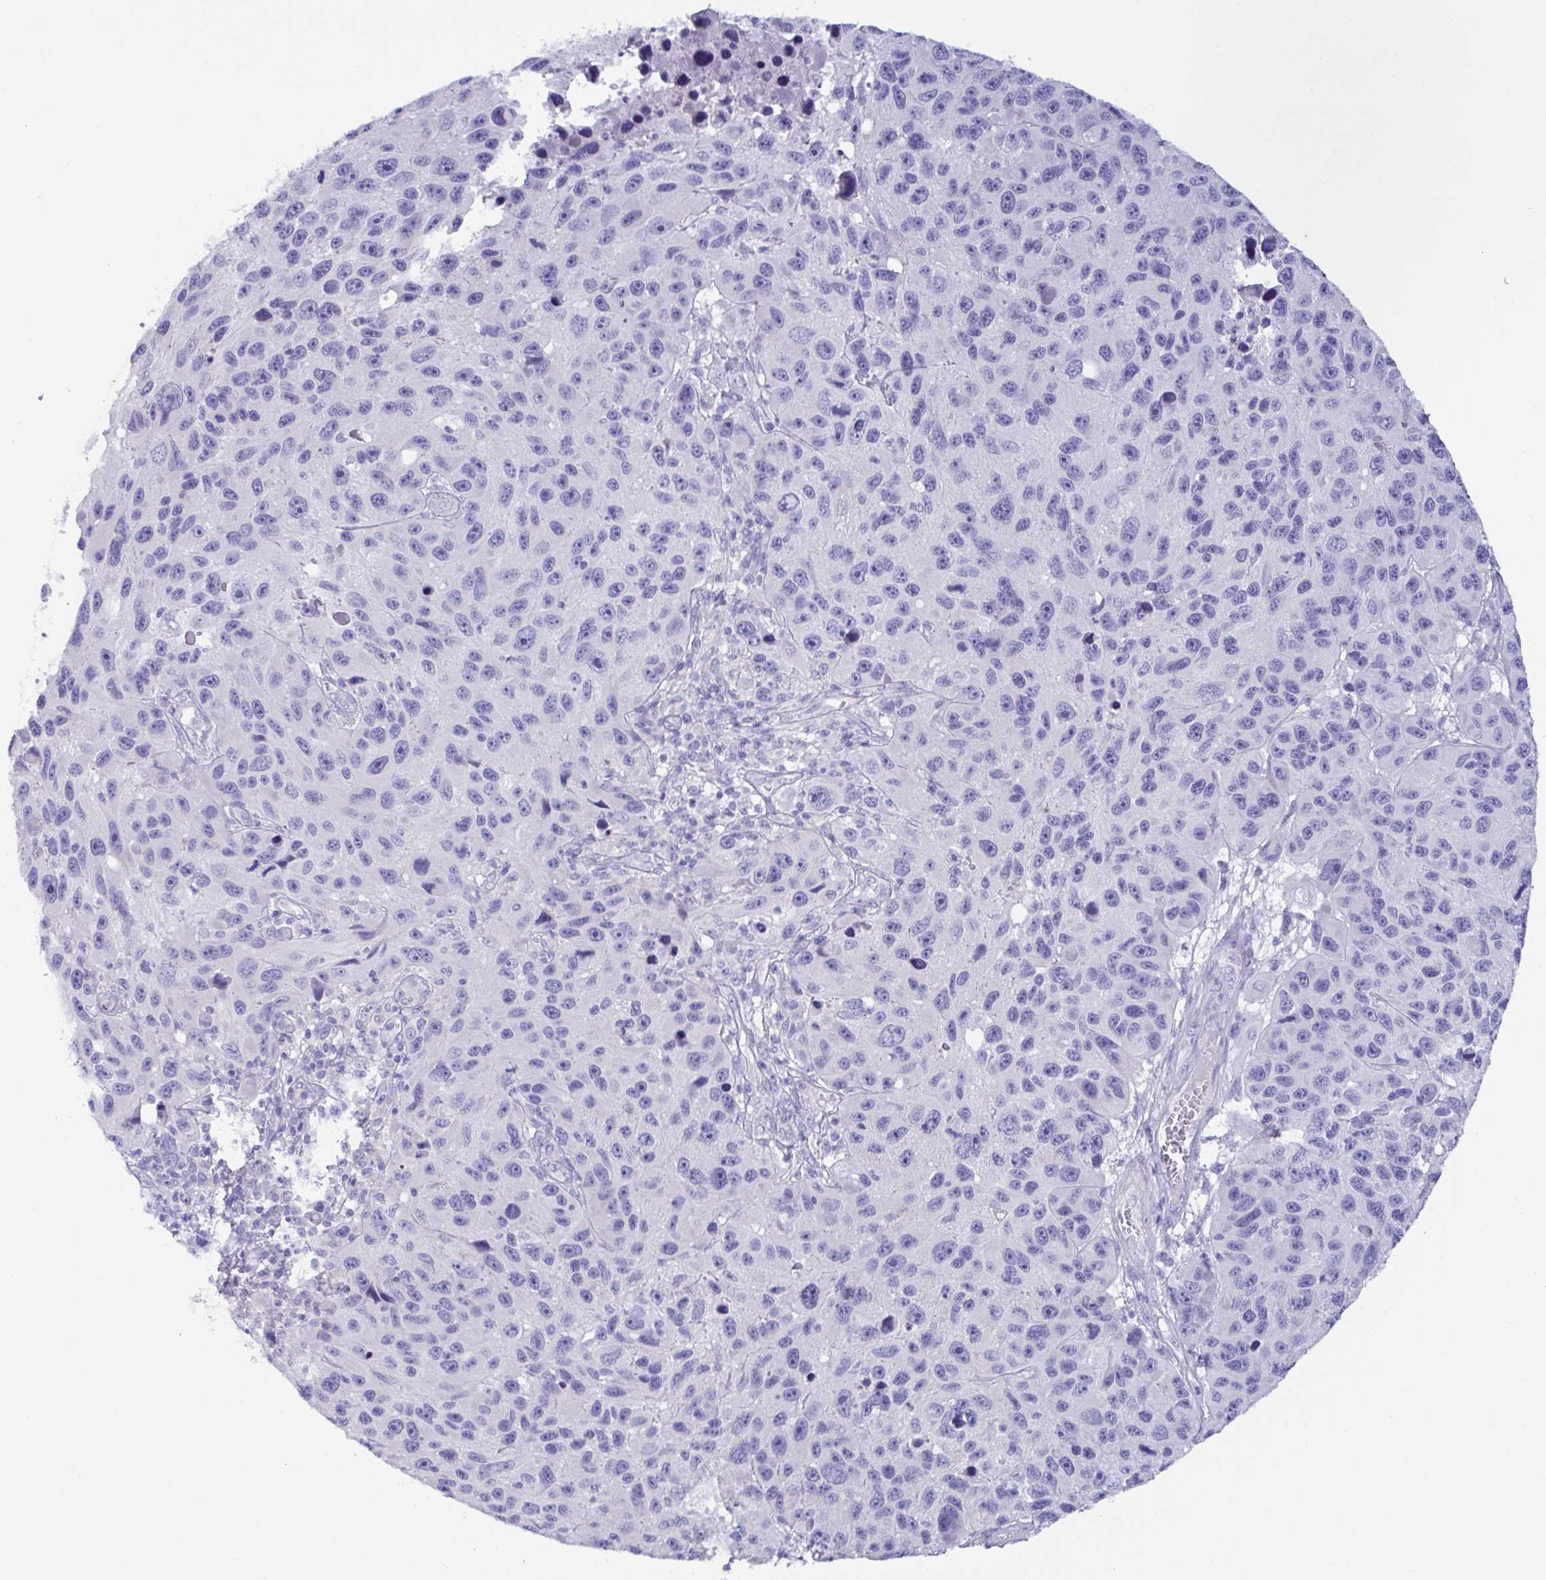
{"staining": {"intensity": "negative", "quantity": "none", "location": "none"}, "tissue": "melanoma", "cell_type": "Tumor cells", "image_type": "cancer", "snomed": [{"axis": "morphology", "description": "Malignant melanoma, NOS"}, {"axis": "topography", "description": "Skin"}], "caption": "High magnification brightfield microscopy of melanoma stained with DAB (brown) and counterstained with hematoxylin (blue): tumor cells show no significant staining.", "gene": "MED11", "patient": {"sex": "male", "age": 53}}